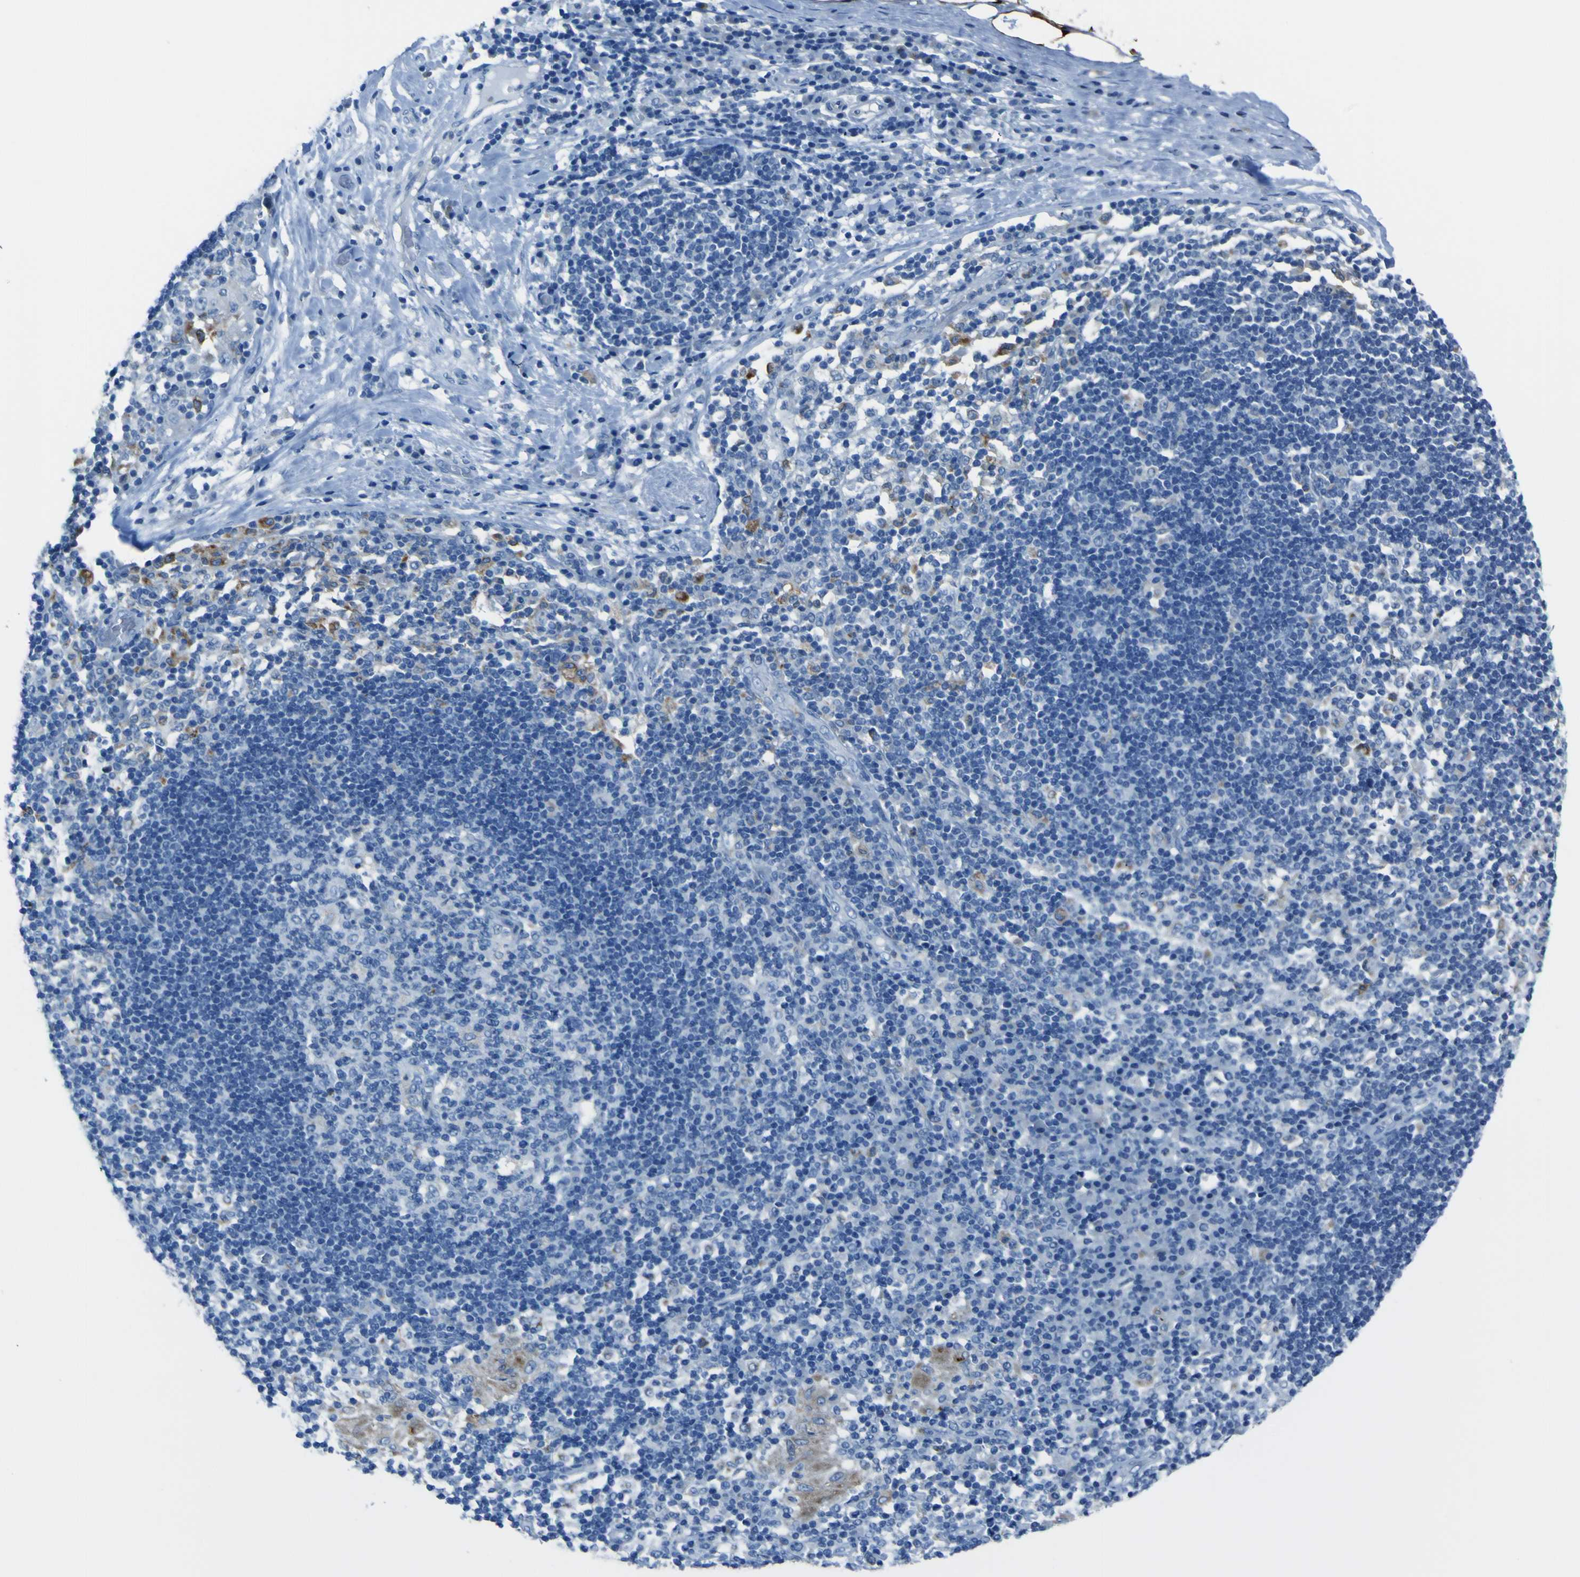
{"staining": {"intensity": "strong", "quantity": ">75%", "location": "cytoplasmic/membranous"}, "tissue": "adipose tissue", "cell_type": "Adipocytes", "image_type": "normal", "snomed": [{"axis": "morphology", "description": "Normal tissue, NOS"}, {"axis": "morphology", "description": "Adenocarcinoma, NOS"}, {"axis": "topography", "description": "Esophagus"}], "caption": "Protein staining reveals strong cytoplasmic/membranous expression in approximately >75% of adipocytes in normal adipose tissue. The staining was performed using DAB, with brown indicating positive protein expression. Nuclei are stained blue with hematoxylin.", "gene": "ACSL1", "patient": {"sex": "male", "age": 62}}